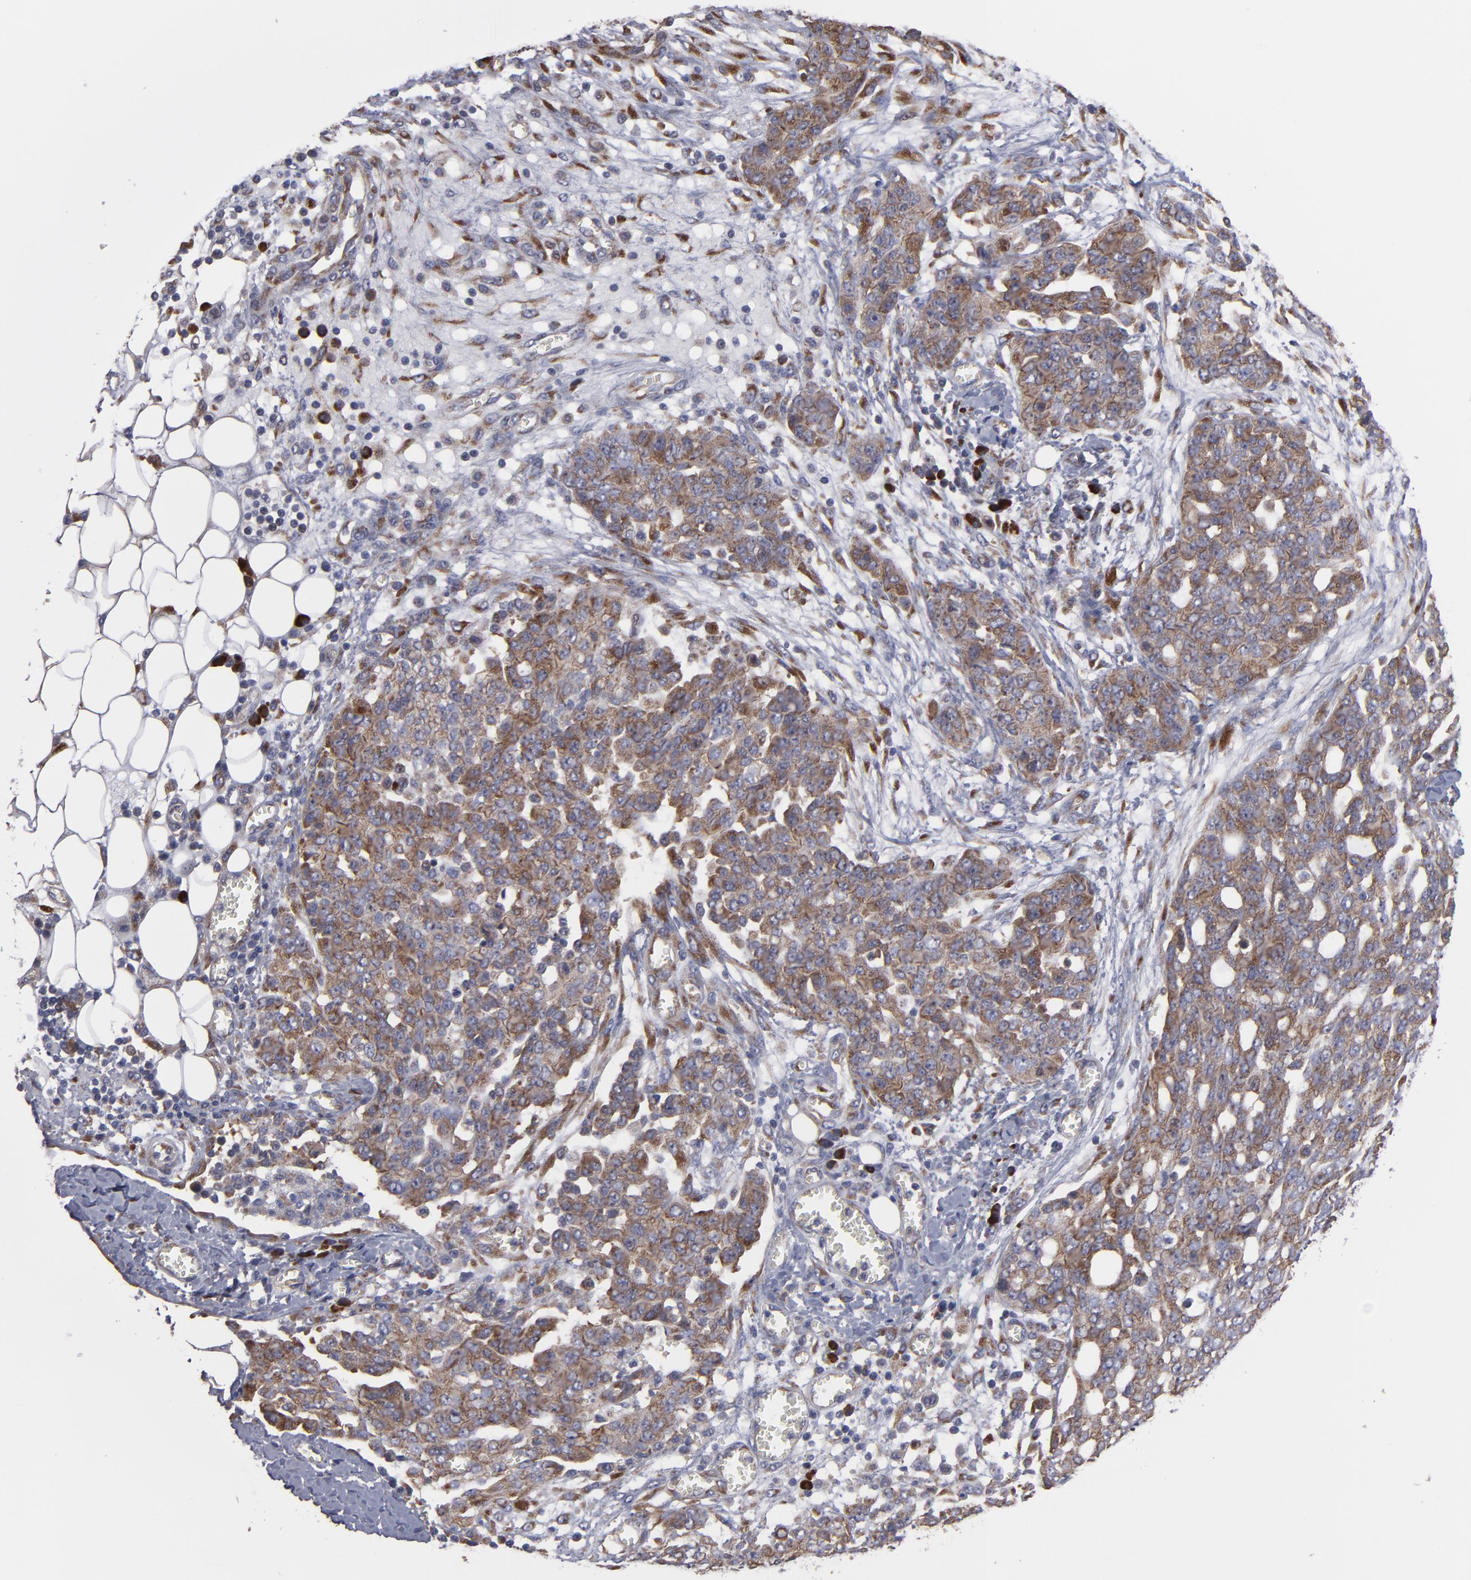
{"staining": {"intensity": "moderate", "quantity": ">75%", "location": "cytoplasmic/membranous"}, "tissue": "ovarian cancer", "cell_type": "Tumor cells", "image_type": "cancer", "snomed": [{"axis": "morphology", "description": "Cystadenocarcinoma, serous, NOS"}, {"axis": "topography", "description": "Soft tissue"}, {"axis": "topography", "description": "Ovary"}], "caption": "Serous cystadenocarcinoma (ovarian) stained with DAB immunohistochemistry demonstrates medium levels of moderate cytoplasmic/membranous positivity in about >75% of tumor cells. The protein is stained brown, and the nuclei are stained in blue (DAB (3,3'-diaminobenzidine) IHC with brightfield microscopy, high magnification).", "gene": "SND1", "patient": {"sex": "female", "age": 57}}